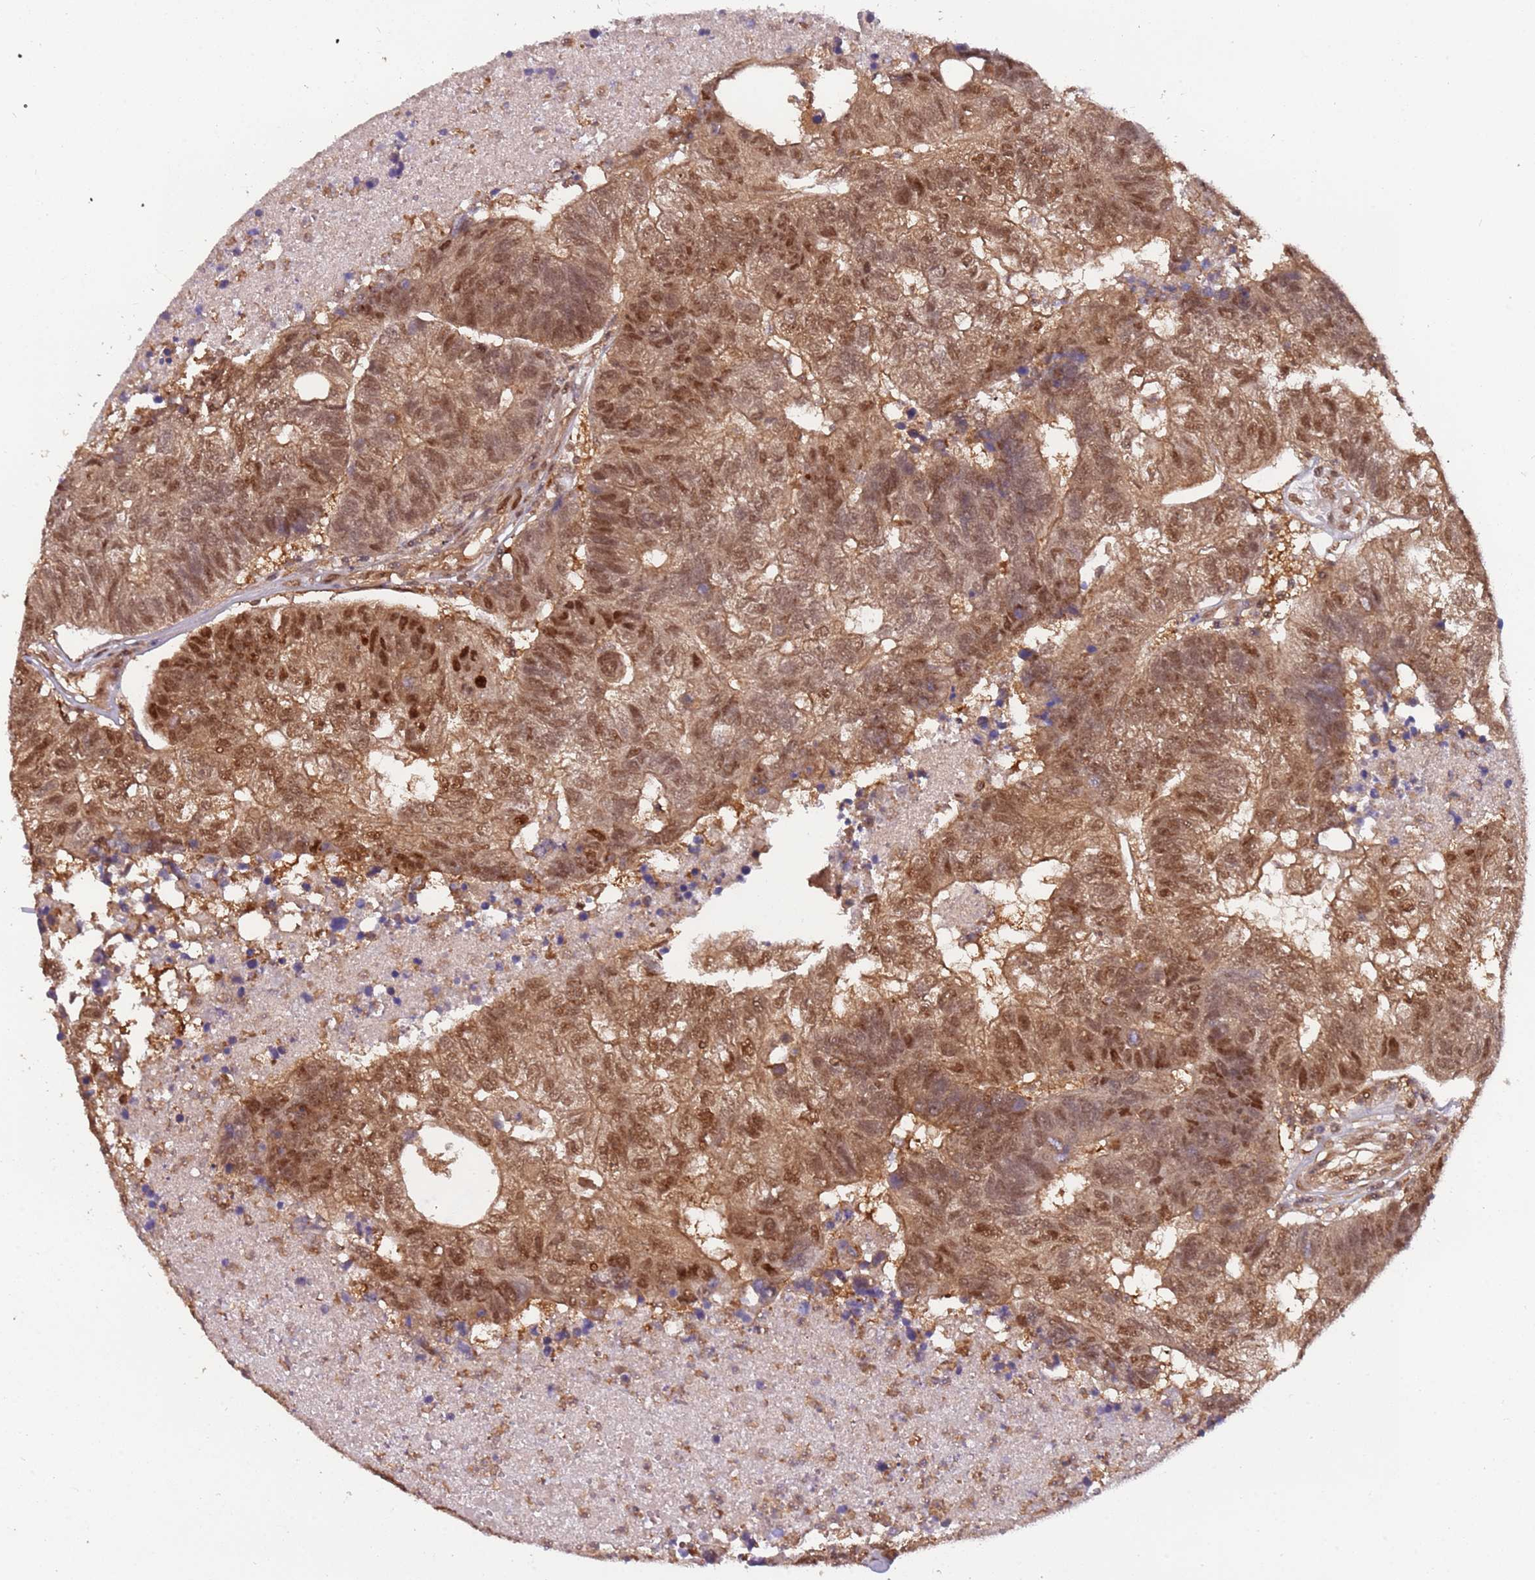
{"staining": {"intensity": "moderate", "quantity": ">75%", "location": "cytoplasmic/membranous,nuclear"}, "tissue": "colorectal cancer", "cell_type": "Tumor cells", "image_type": "cancer", "snomed": [{"axis": "morphology", "description": "Adenocarcinoma, NOS"}, {"axis": "topography", "description": "Colon"}], "caption": "Immunohistochemical staining of human adenocarcinoma (colorectal) shows moderate cytoplasmic/membranous and nuclear protein staining in approximately >75% of tumor cells.", "gene": "PGLS", "patient": {"sex": "female", "age": 48}}